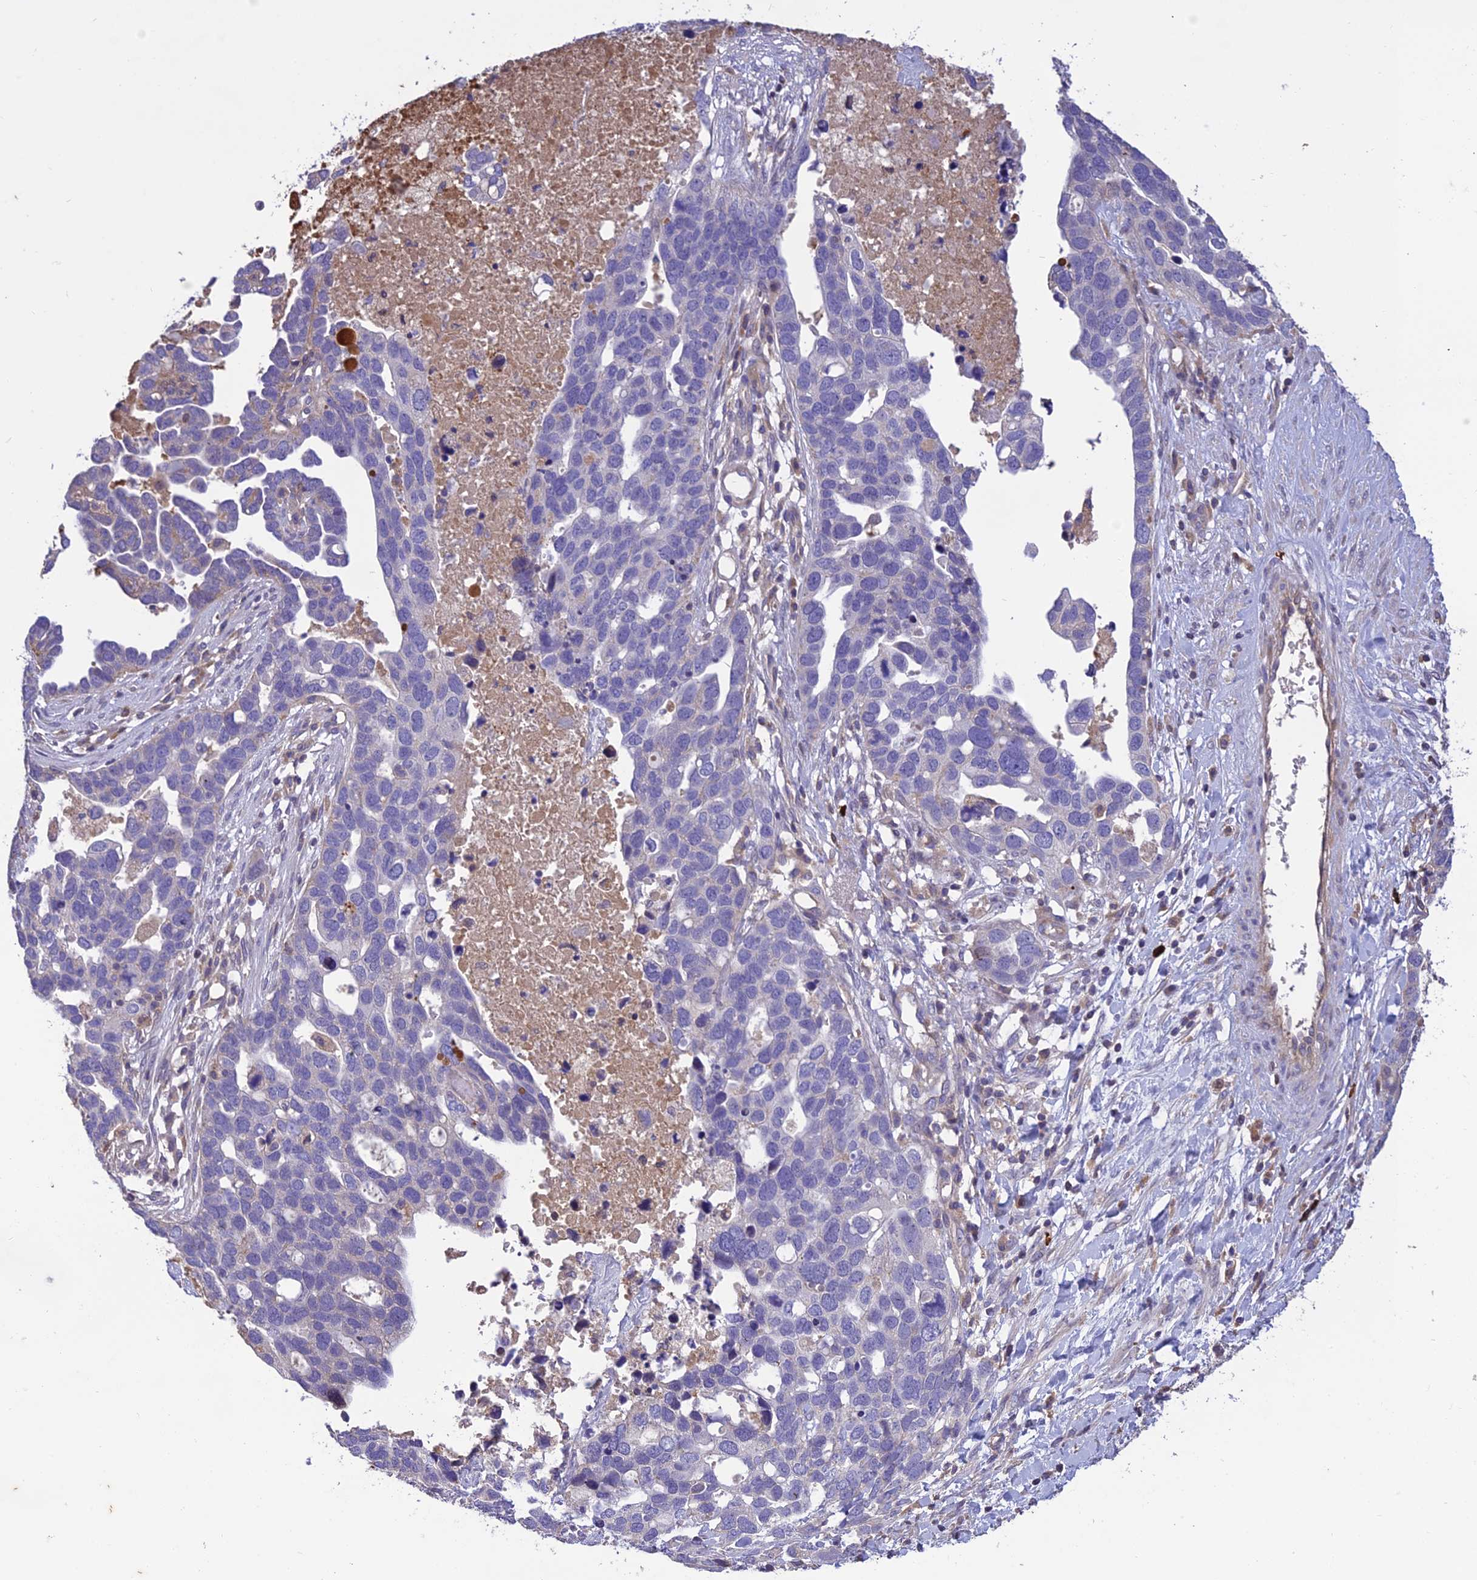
{"staining": {"intensity": "negative", "quantity": "none", "location": "none"}, "tissue": "ovarian cancer", "cell_type": "Tumor cells", "image_type": "cancer", "snomed": [{"axis": "morphology", "description": "Cystadenocarcinoma, serous, NOS"}, {"axis": "topography", "description": "Ovary"}], "caption": "Photomicrograph shows no significant protein expression in tumor cells of serous cystadenocarcinoma (ovarian). (Immunohistochemistry (ihc), brightfield microscopy, high magnification).", "gene": "MIOS", "patient": {"sex": "female", "age": 54}}